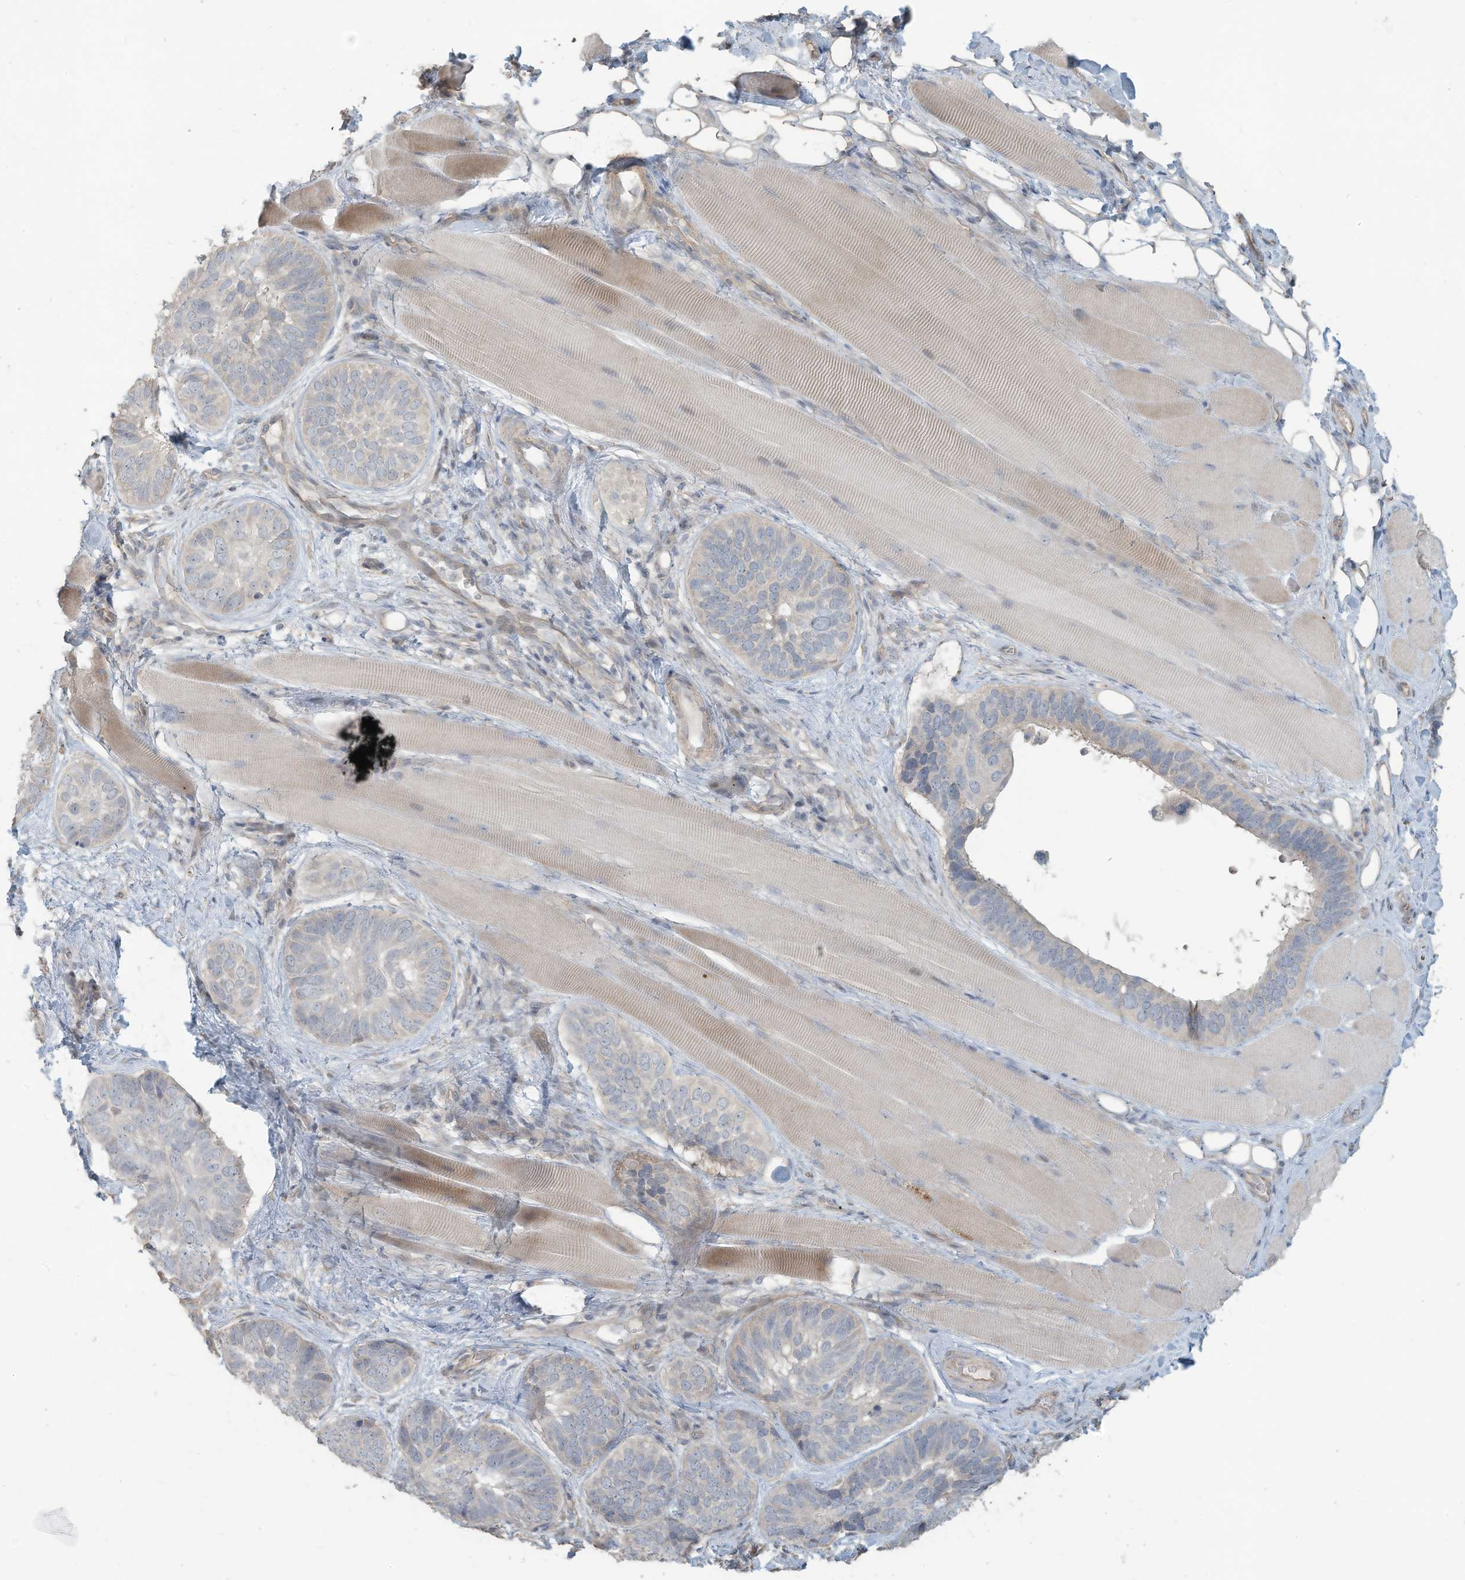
{"staining": {"intensity": "negative", "quantity": "none", "location": "none"}, "tissue": "skin cancer", "cell_type": "Tumor cells", "image_type": "cancer", "snomed": [{"axis": "morphology", "description": "Basal cell carcinoma"}, {"axis": "topography", "description": "Skin"}], "caption": "Immunohistochemistry (IHC) image of neoplastic tissue: human skin cancer stained with DAB displays no significant protein expression in tumor cells.", "gene": "MAGIX", "patient": {"sex": "male", "age": 62}}